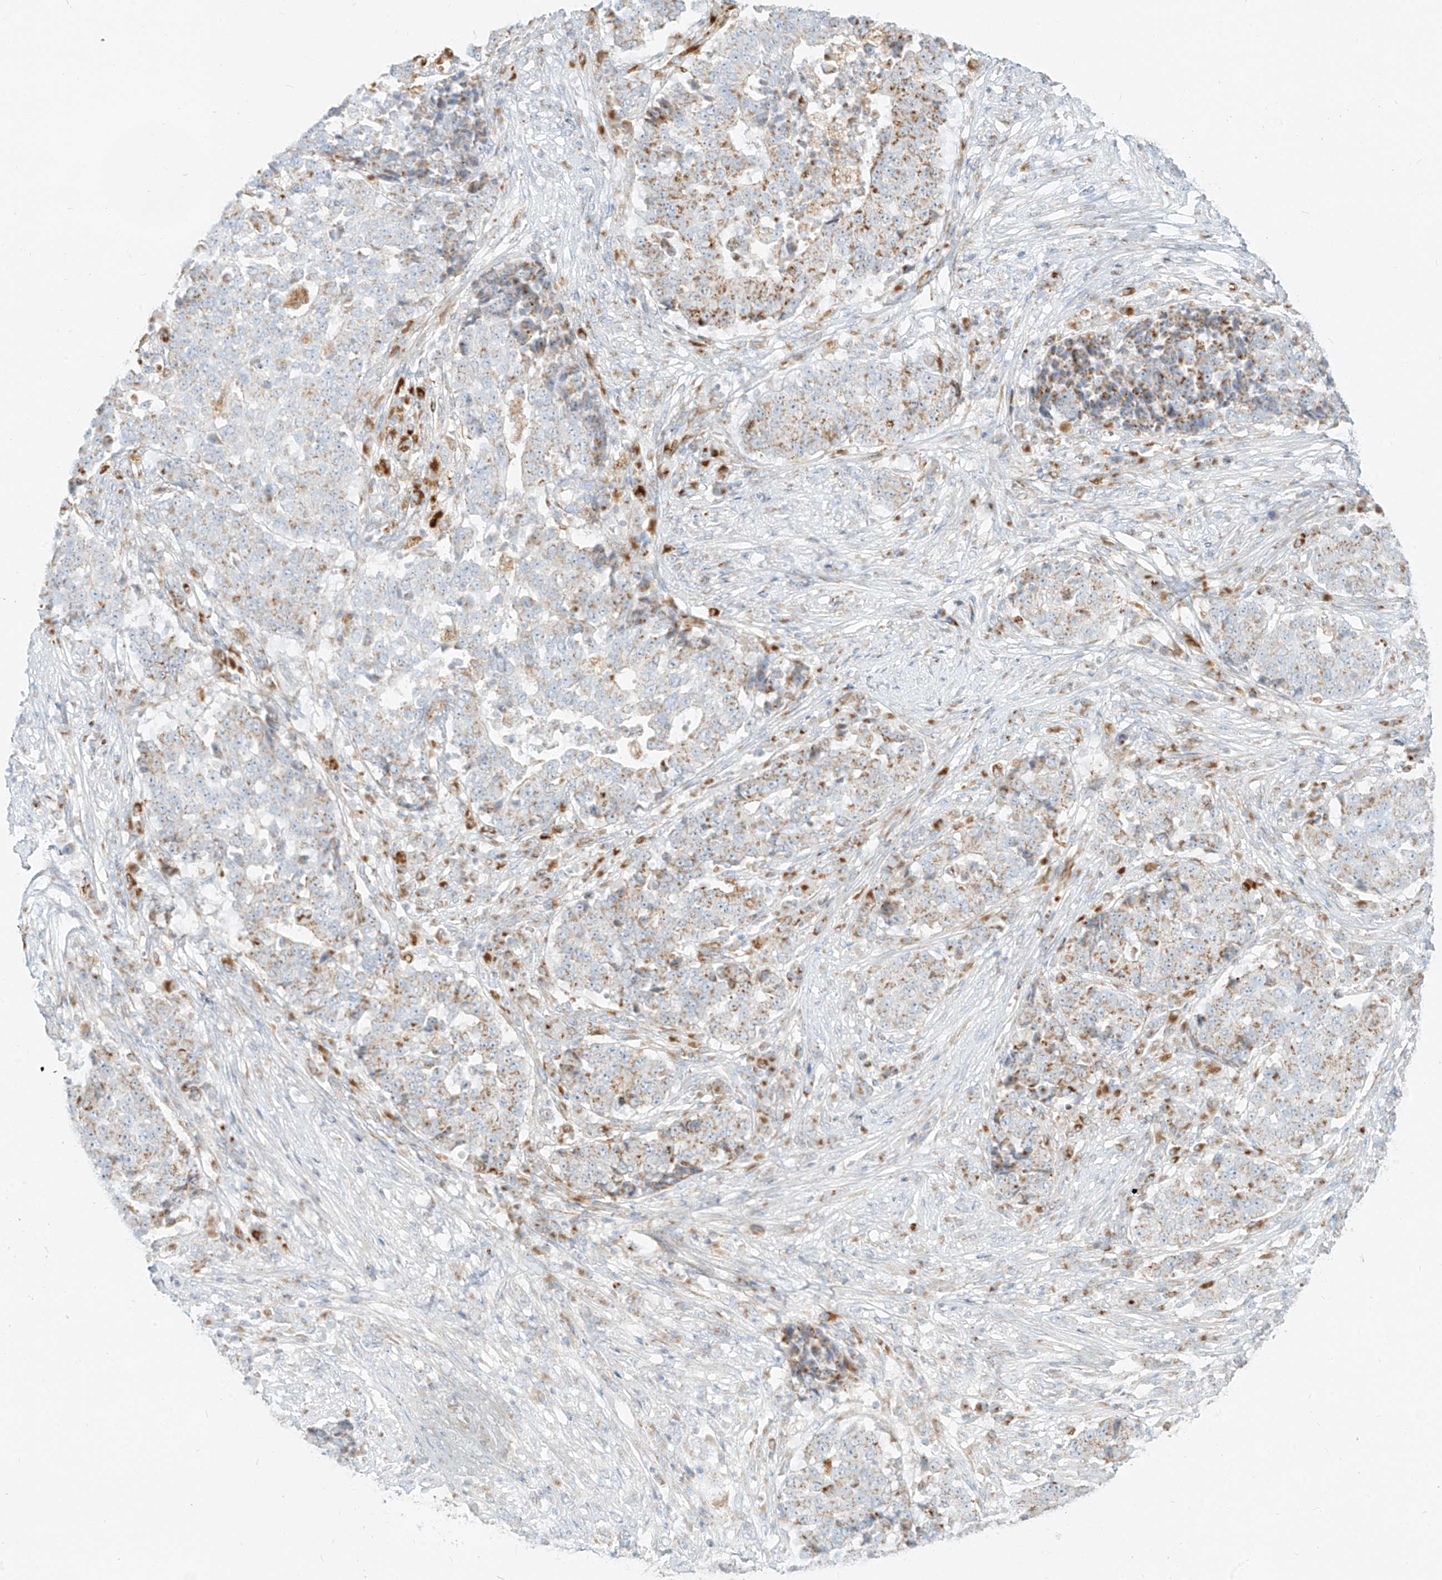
{"staining": {"intensity": "moderate", "quantity": ">75%", "location": "cytoplasmic/membranous"}, "tissue": "stomach cancer", "cell_type": "Tumor cells", "image_type": "cancer", "snomed": [{"axis": "morphology", "description": "Adenocarcinoma, NOS"}, {"axis": "topography", "description": "Stomach"}], "caption": "Immunohistochemistry photomicrograph of human adenocarcinoma (stomach) stained for a protein (brown), which exhibits medium levels of moderate cytoplasmic/membranous positivity in approximately >75% of tumor cells.", "gene": "SLC35F6", "patient": {"sex": "male", "age": 59}}